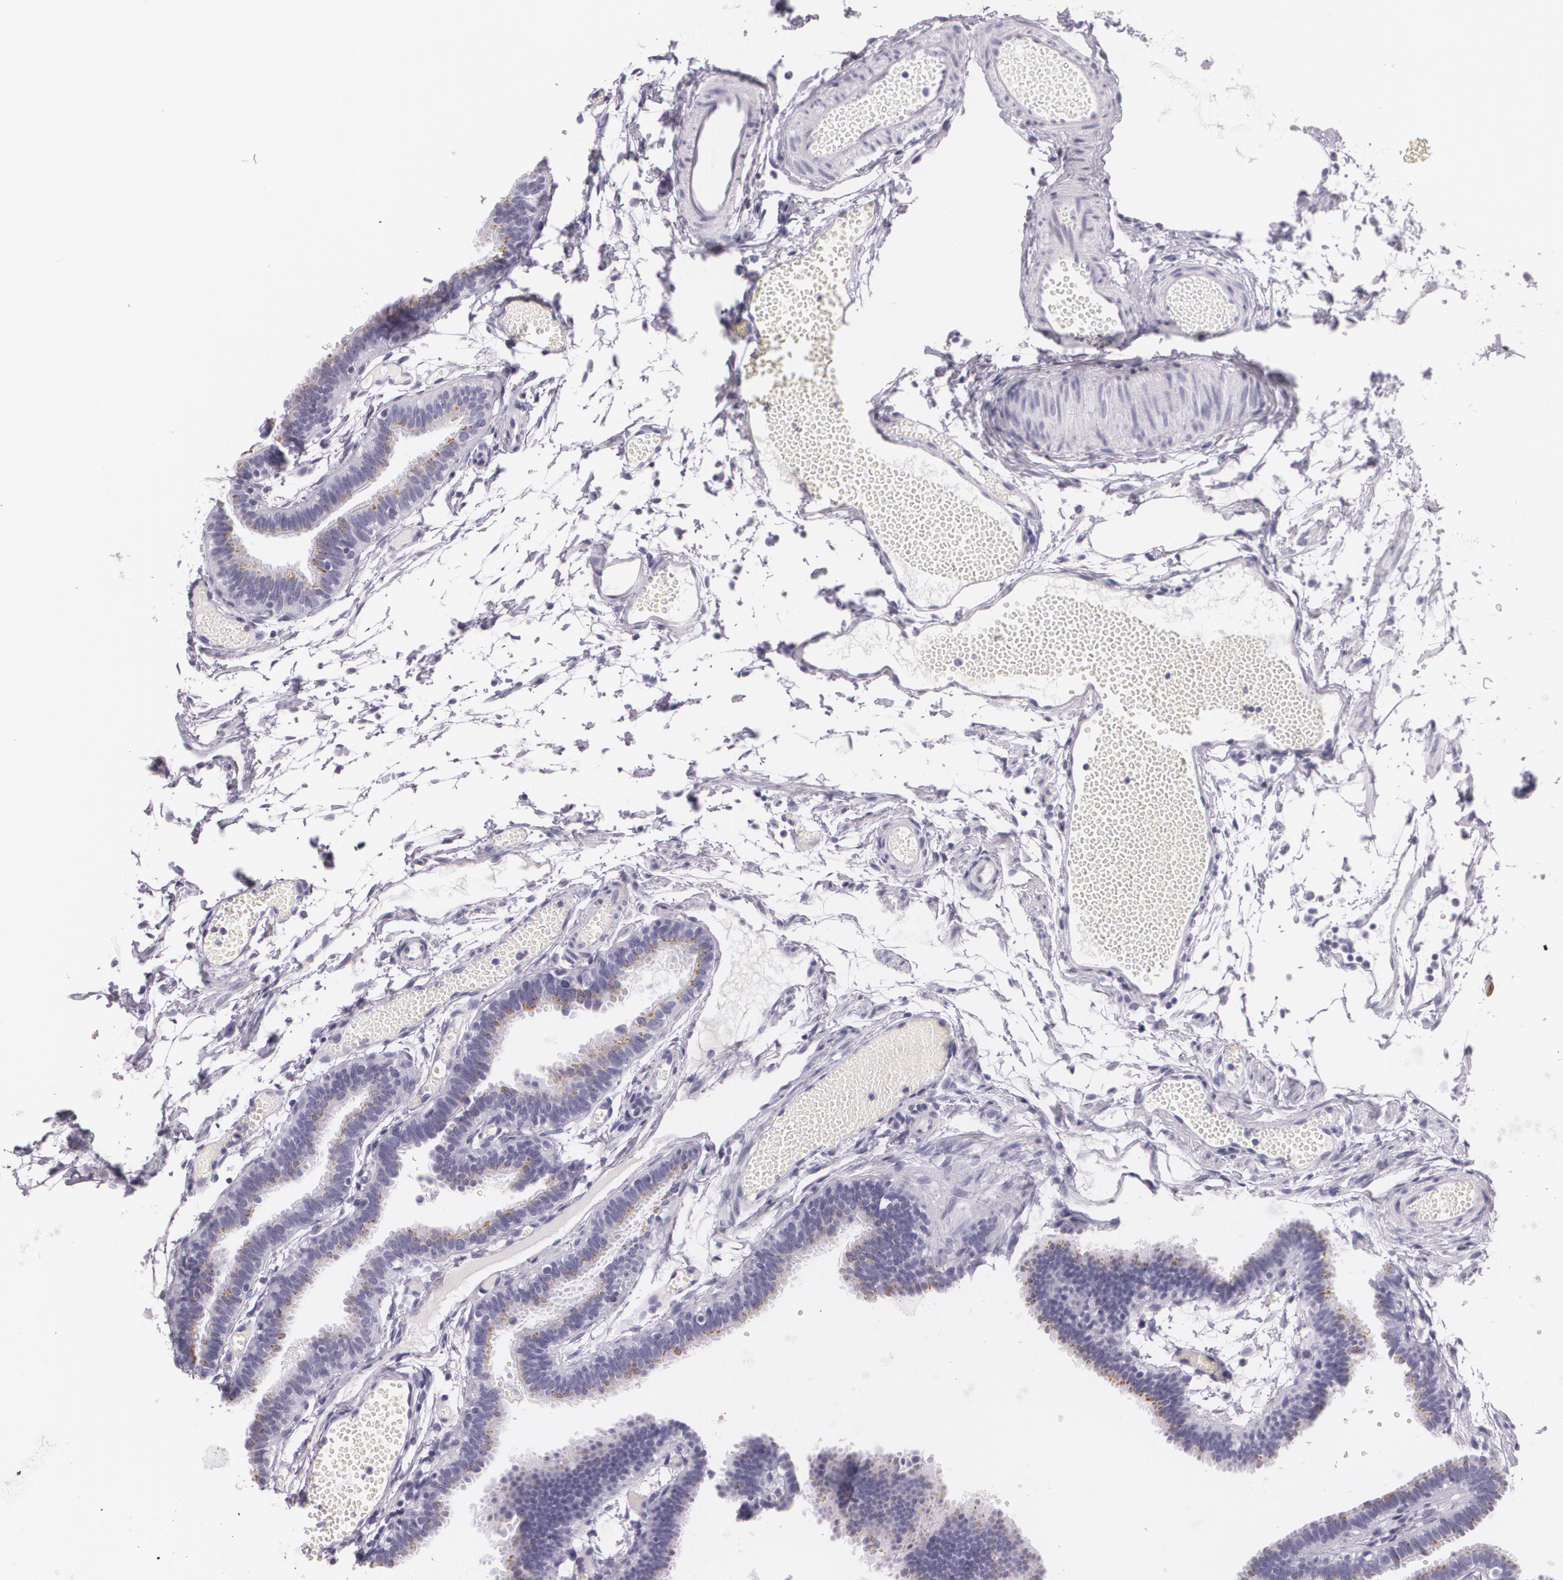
{"staining": {"intensity": "negative", "quantity": "none", "location": "none"}, "tissue": "fallopian tube", "cell_type": "Glandular cells", "image_type": "normal", "snomed": [{"axis": "morphology", "description": "Normal tissue, NOS"}, {"axis": "topography", "description": "Fallopian tube"}], "caption": "Glandular cells show no significant staining in benign fallopian tube. (Brightfield microscopy of DAB immunohistochemistry at high magnification).", "gene": "DLG4", "patient": {"sex": "female", "age": 29}}